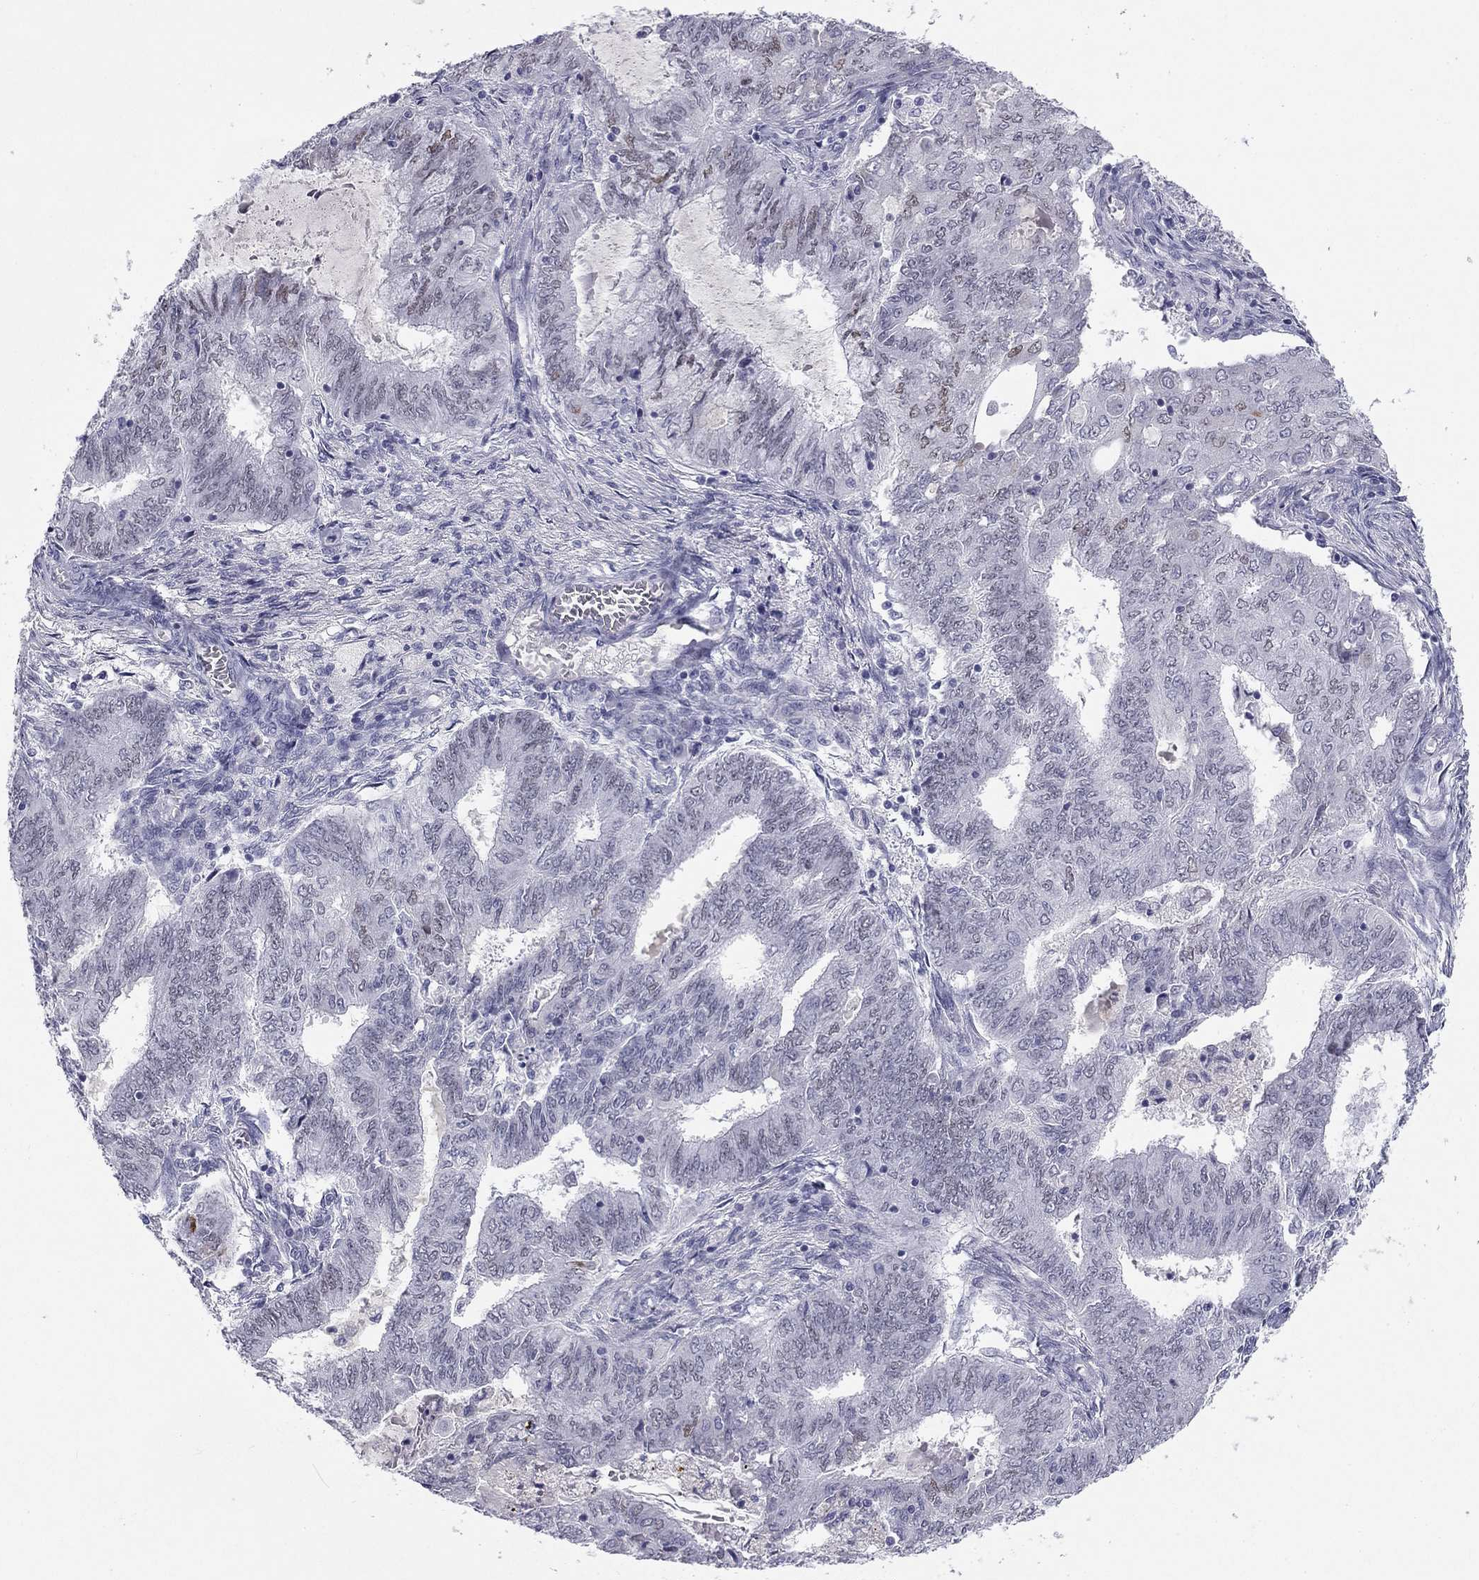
{"staining": {"intensity": "negative", "quantity": "none", "location": "none"}, "tissue": "endometrial cancer", "cell_type": "Tumor cells", "image_type": "cancer", "snomed": [{"axis": "morphology", "description": "Adenocarcinoma, NOS"}, {"axis": "topography", "description": "Endometrium"}], "caption": "Immunohistochemistry histopathology image of neoplastic tissue: human endometrial adenocarcinoma stained with DAB (3,3'-diaminobenzidine) exhibits no significant protein staining in tumor cells.", "gene": "TFAP2B", "patient": {"sex": "female", "age": 62}}